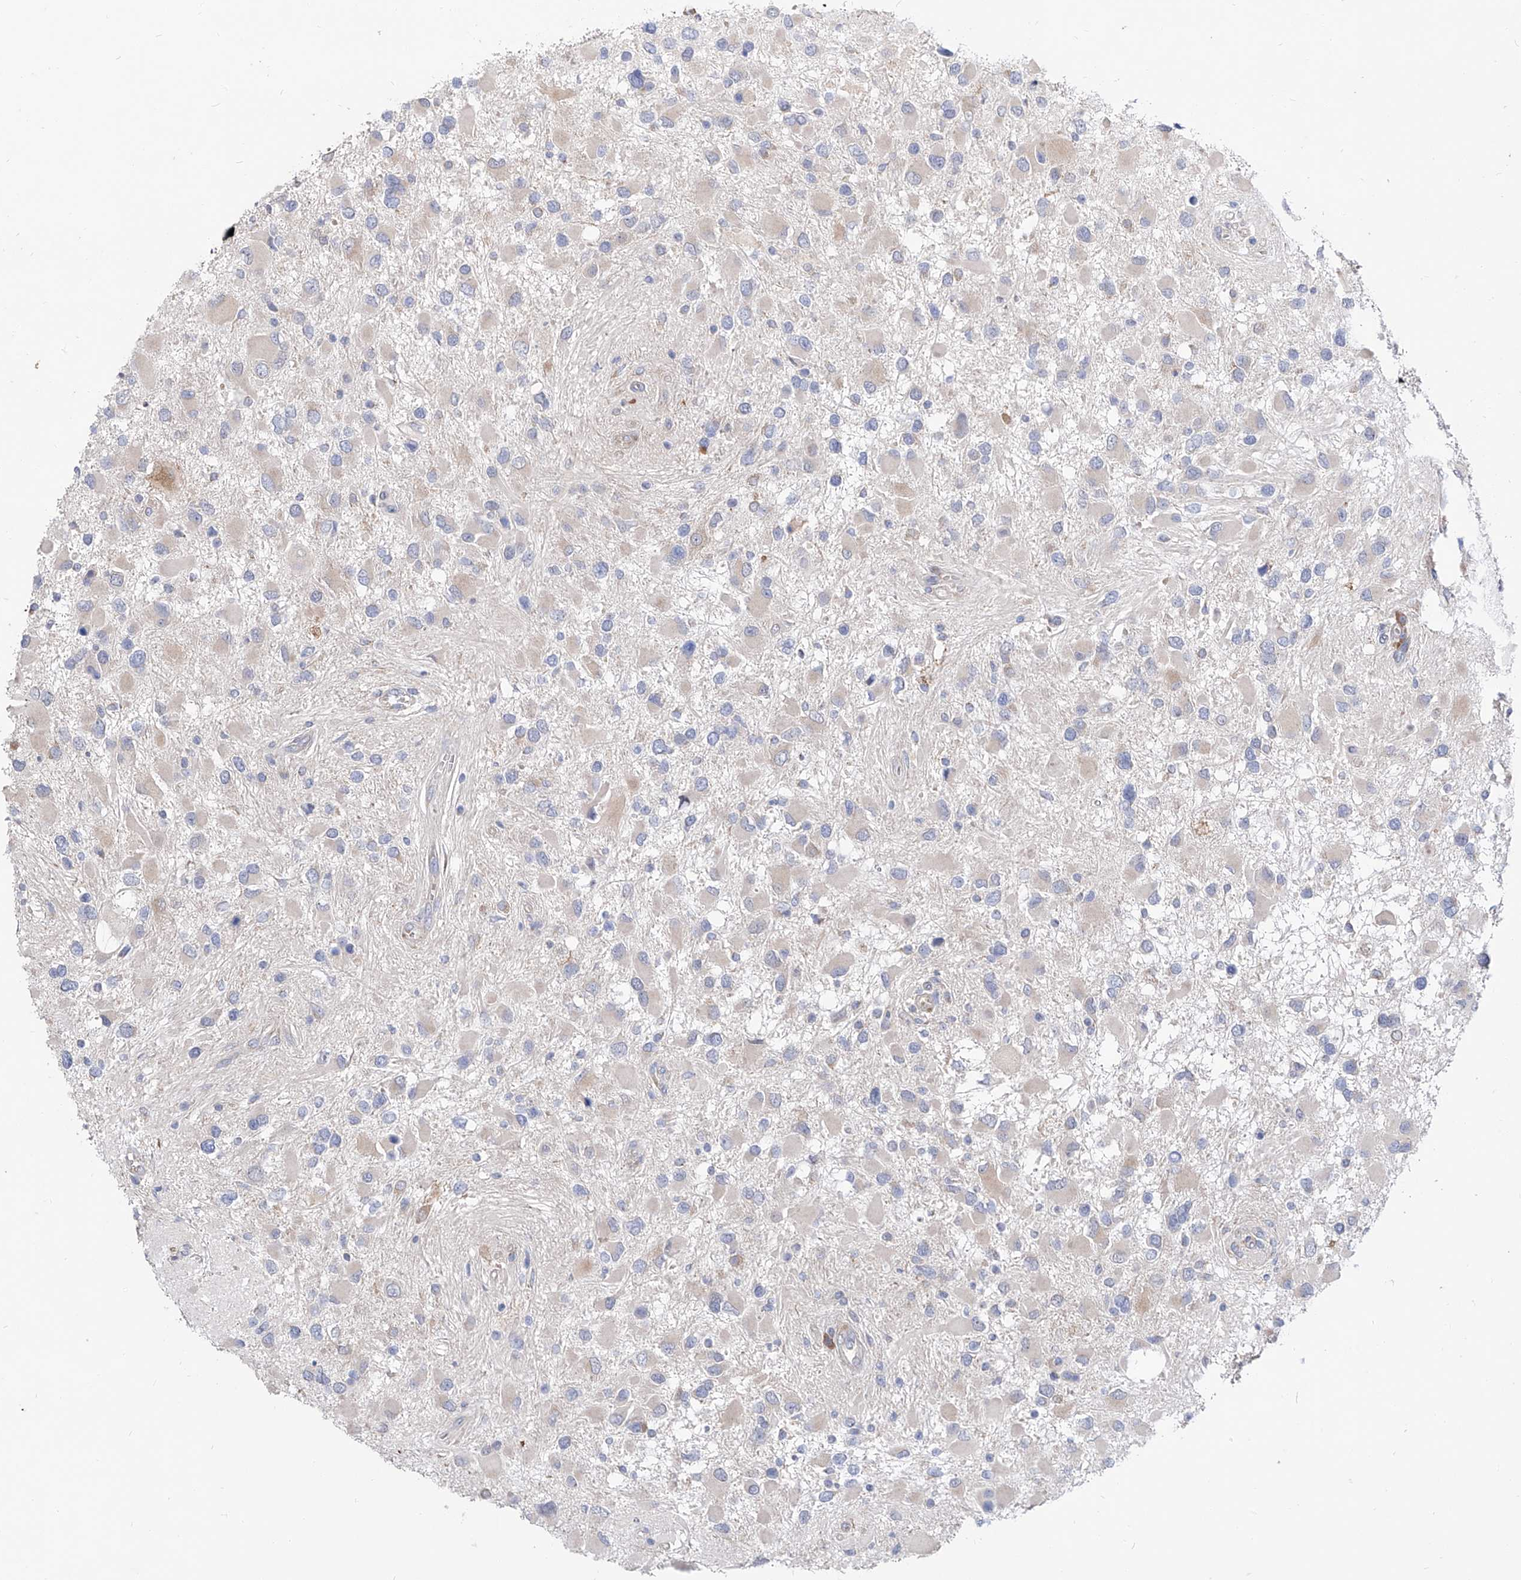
{"staining": {"intensity": "negative", "quantity": "none", "location": "none"}, "tissue": "glioma", "cell_type": "Tumor cells", "image_type": "cancer", "snomed": [{"axis": "morphology", "description": "Glioma, malignant, High grade"}, {"axis": "topography", "description": "Brain"}], "caption": "Immunohistochemistry (IHC) micrograph of human high-grade glioma (malignant) stained for a protein (brown), which exhibits no expression in tumor cells.", "gene": "UFL1", "patient": {"sex": "male", "age": 53}}